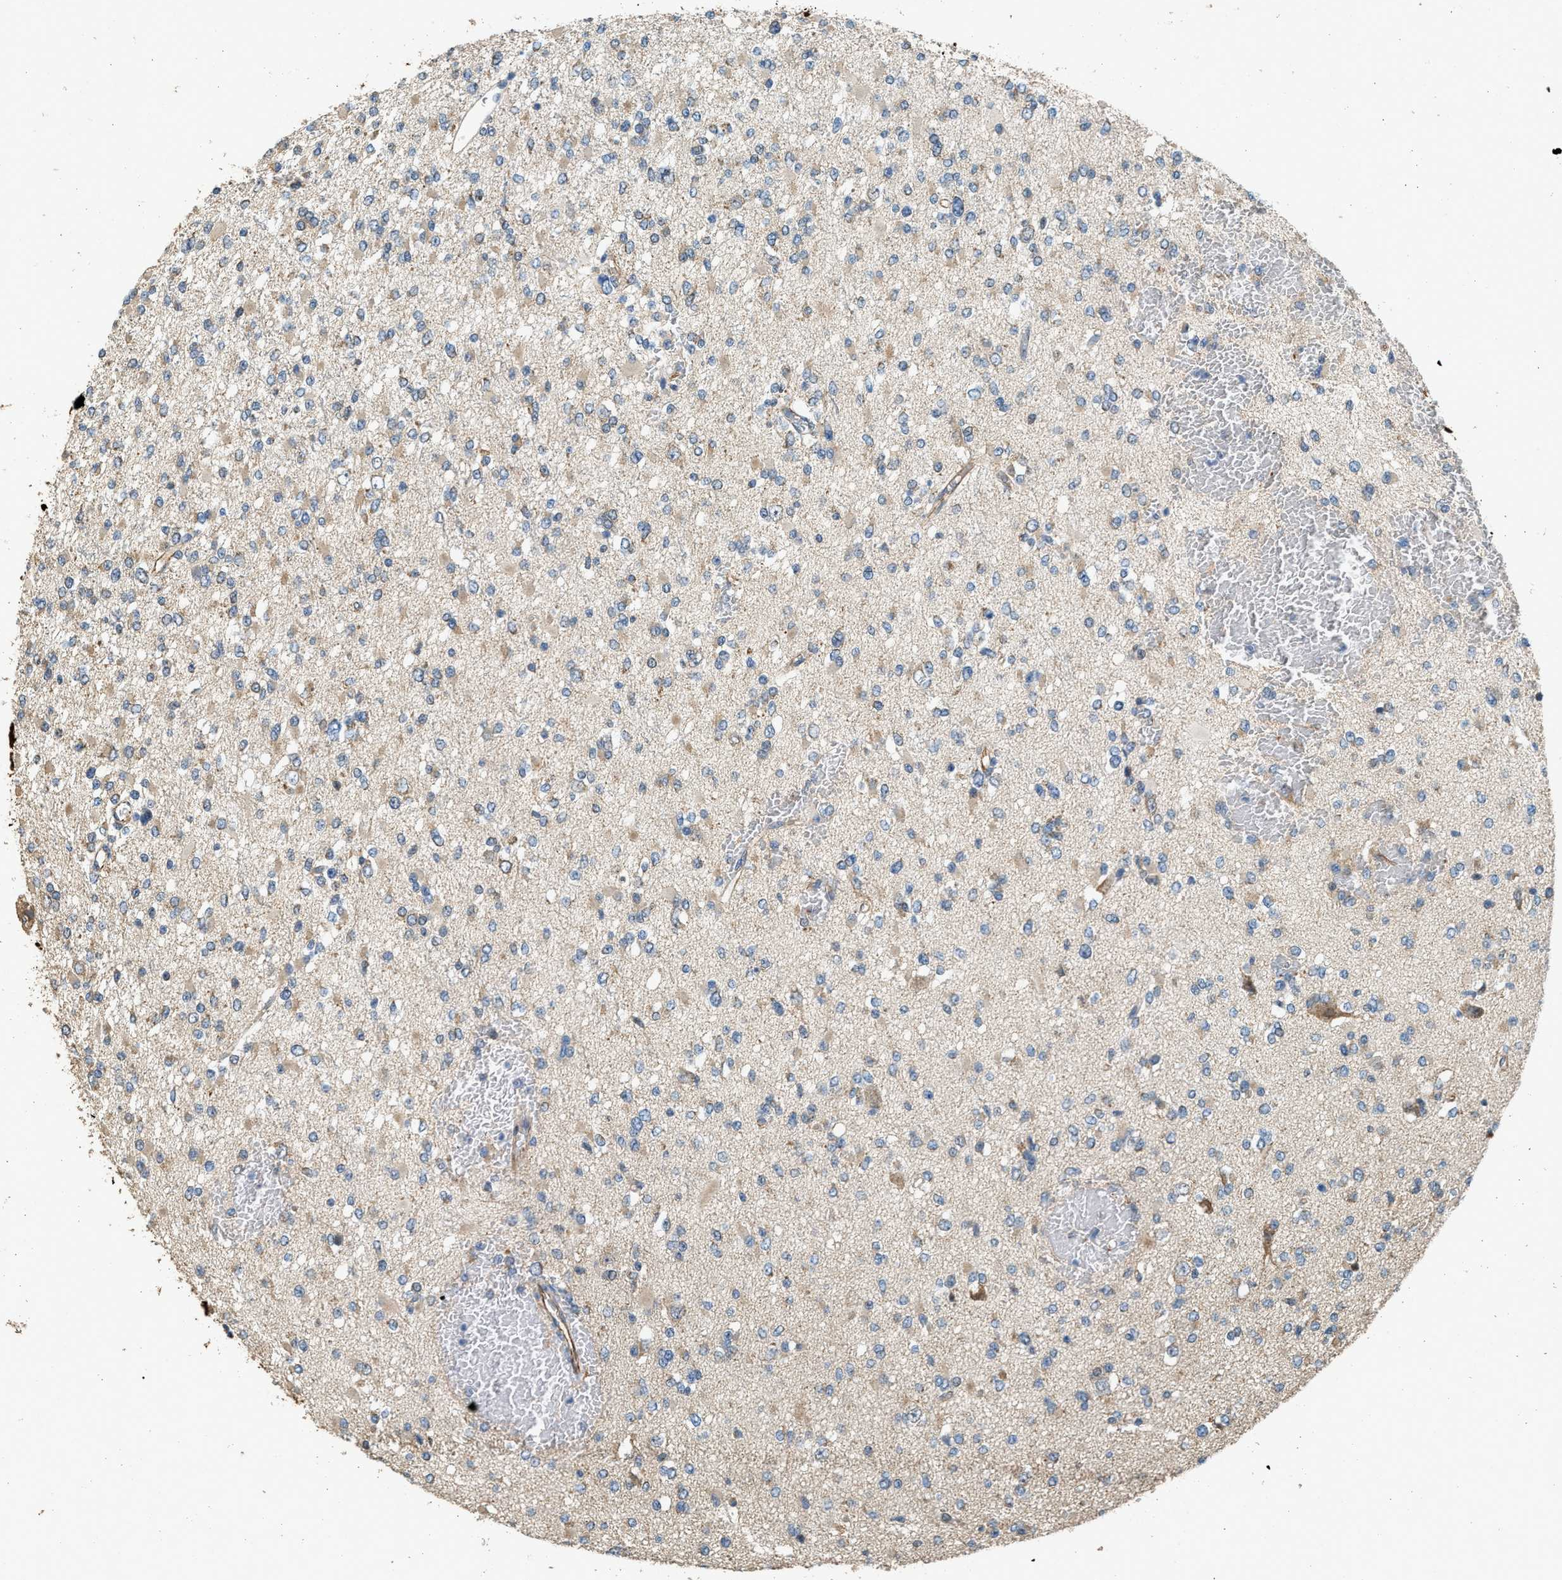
{"staining": {"intensity": "weak", "quantity": "<25%", "location": "cytoplasmic/membranous"}, "tissue": "glioma", "cell_type": "Tumor cells", "image_type": "cancer", "snomed": [{"axis": "morphology", "description": "Glioma, malignant, Low grade"}, {"axis": "topography", "description": "Brain"}], "caption": "The immunohistochemistry (IHC) photomicrograph has no significant positivity in tumor cells of glioma tissue.", "gene": "PCLO", "patient": {"sex": "female", "age": 22}}